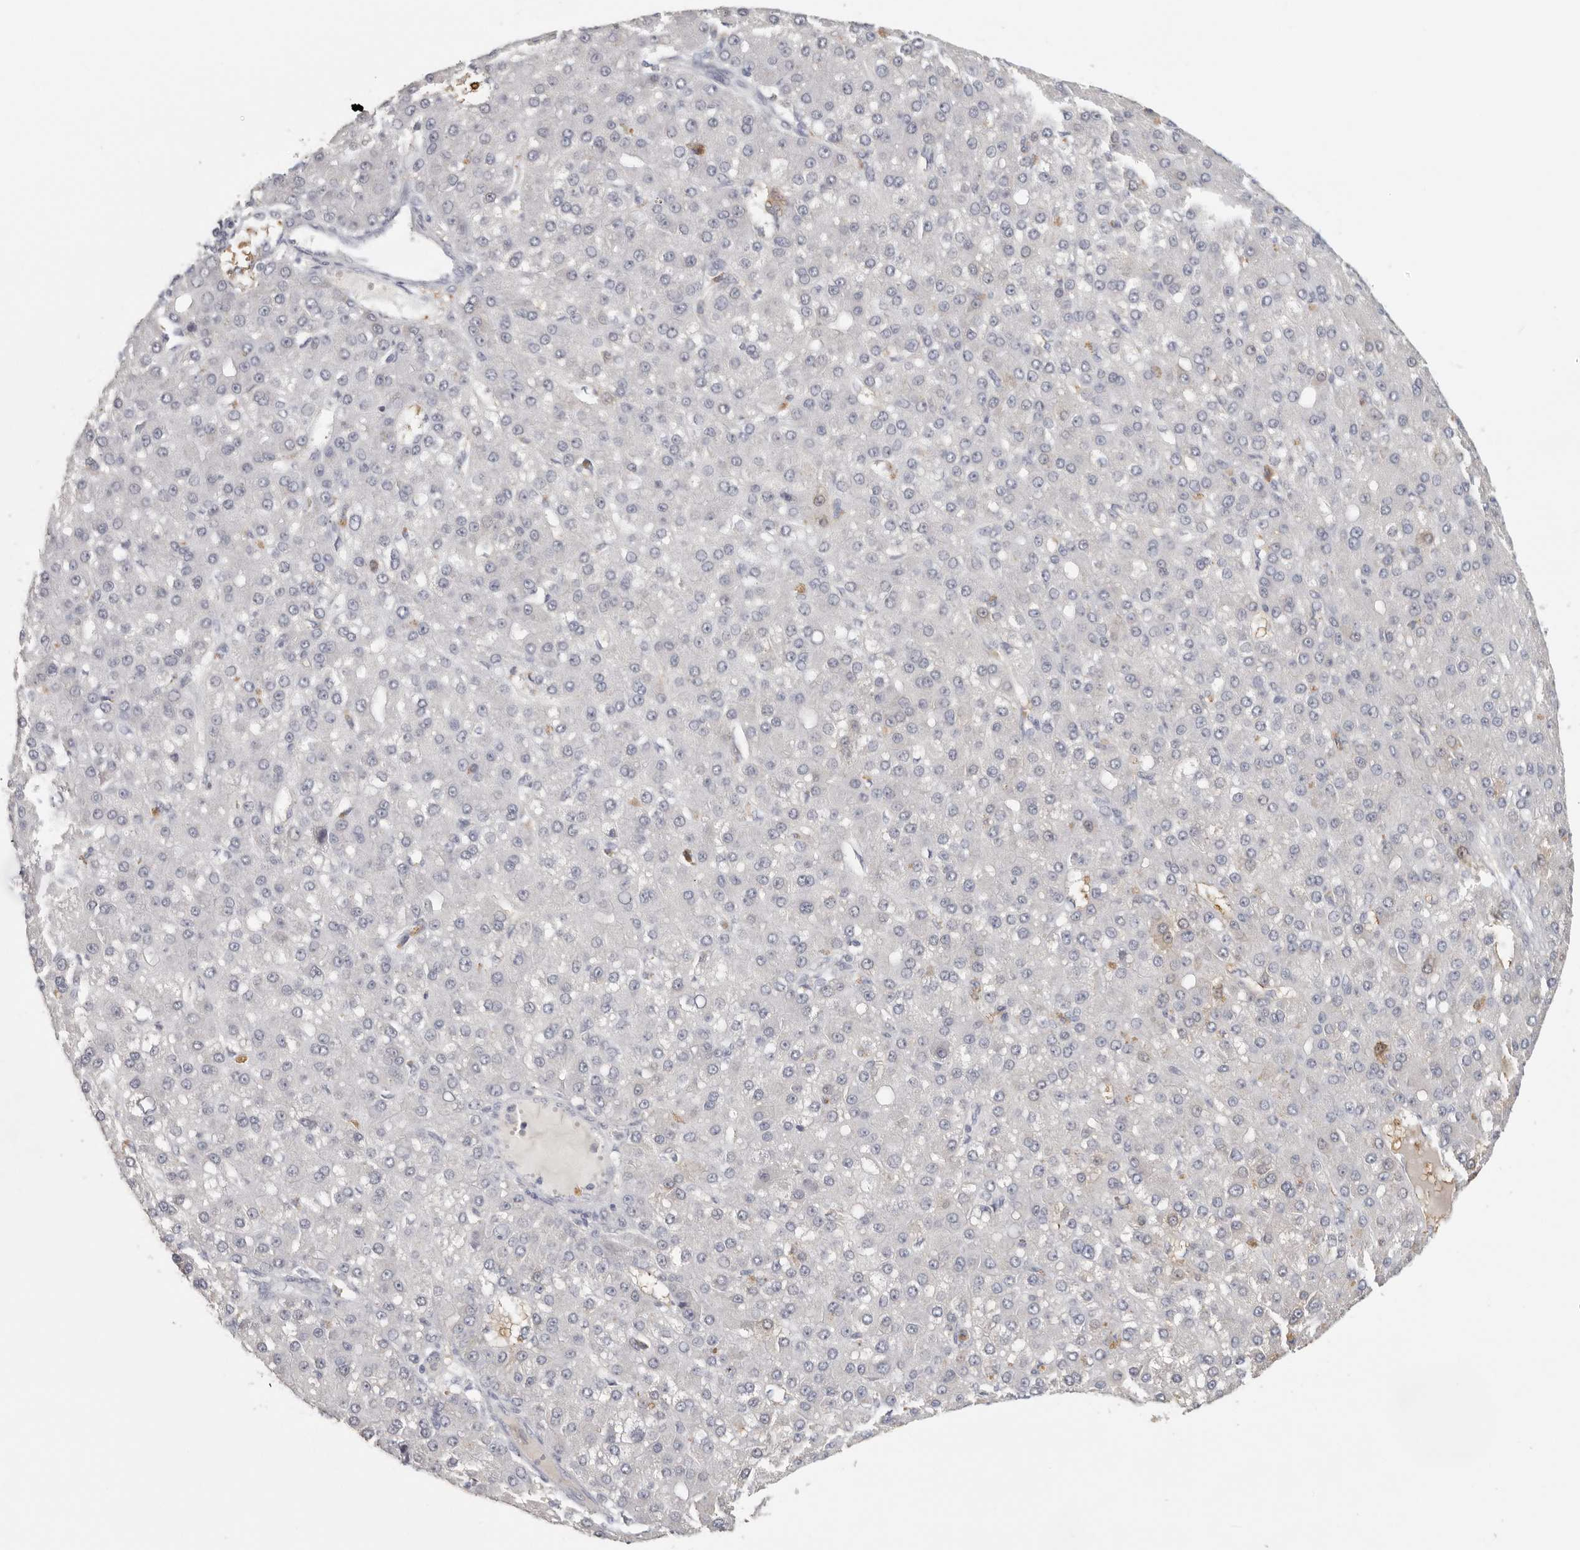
{"staining": {"intensity": "negative", "quantity": "none", "location": "none"}, "tissue": "liver cancer", "cell_type": "Tumor cells", "image_type": "cancer", "snomed": [{"axis": "morphology", "description": "Carcinoma, Hepatocellular, NOS"}, {"axis": "topography", "description": "Liver"}], "caption": "Immunohistochemistry of human liver hepatocellular carcinoma reveals no positivity in tumor cells. The staining was performed using DAB to visualize the protein expression in brown, while the nuclei were stained in blue with hematoxylin (Magnification: 20x).", "gene": "DNAJC11", "patient": {"sex": "male", "age": 67}}